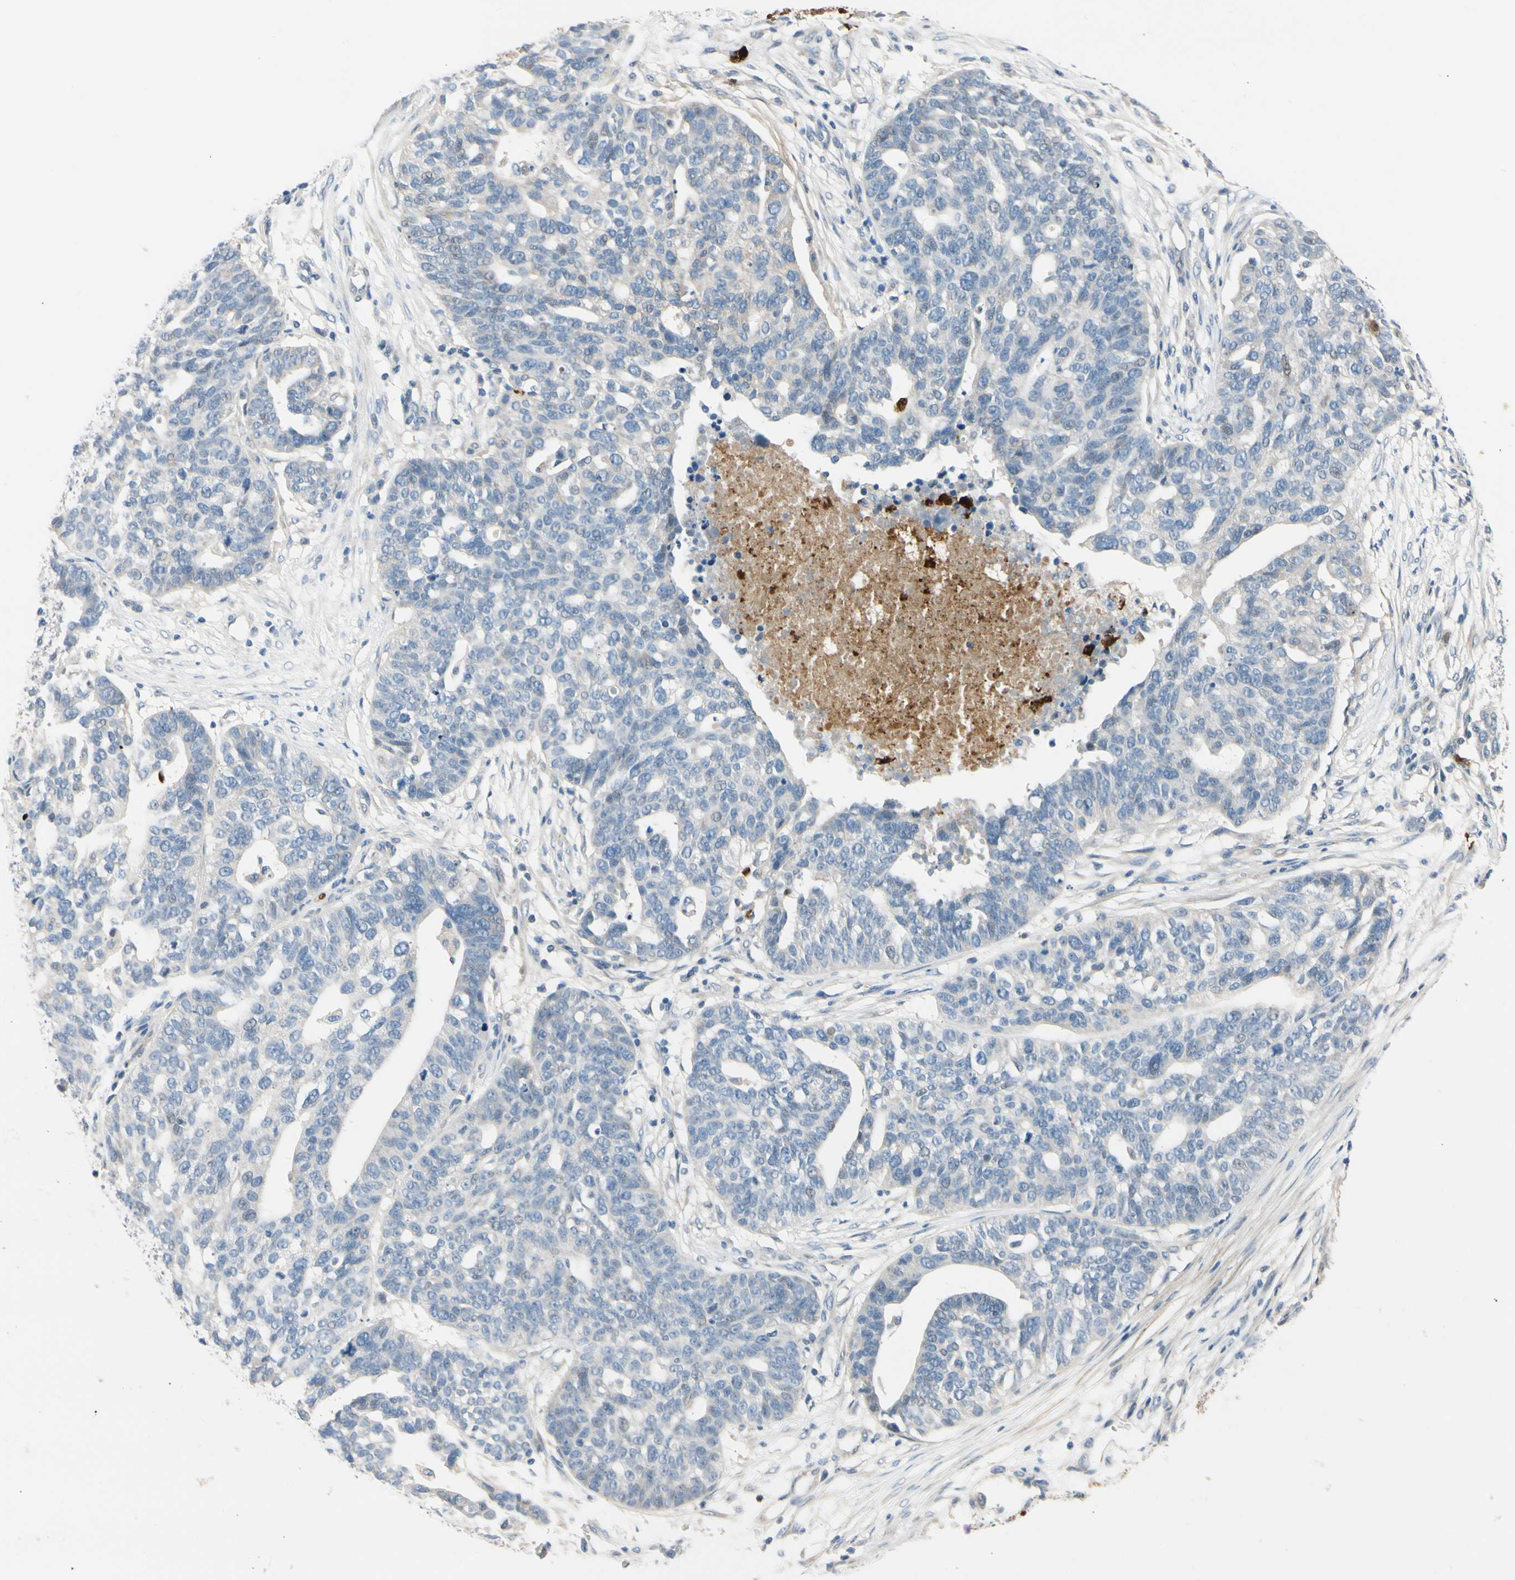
{"staining": {"intensity": "negative", "quantity": "none", "location": "none"}, "tissue": "ovarian cancer", "cell_type": "Tumor cells", "image_type": "cancer", "snomed": [{"axis": "morphology", "description": "Cystadenocarcinoma, serous, NOS"}, {"axis": "topography", "description": "Ovary"}], "caption": "Serous cystadenocarcinoma (ovarian) was stained to show a protein in brown. There is no significant expression in tumor cells.", "gene": "TRAF5", "patient": {"sex": "female", "age": 59}}